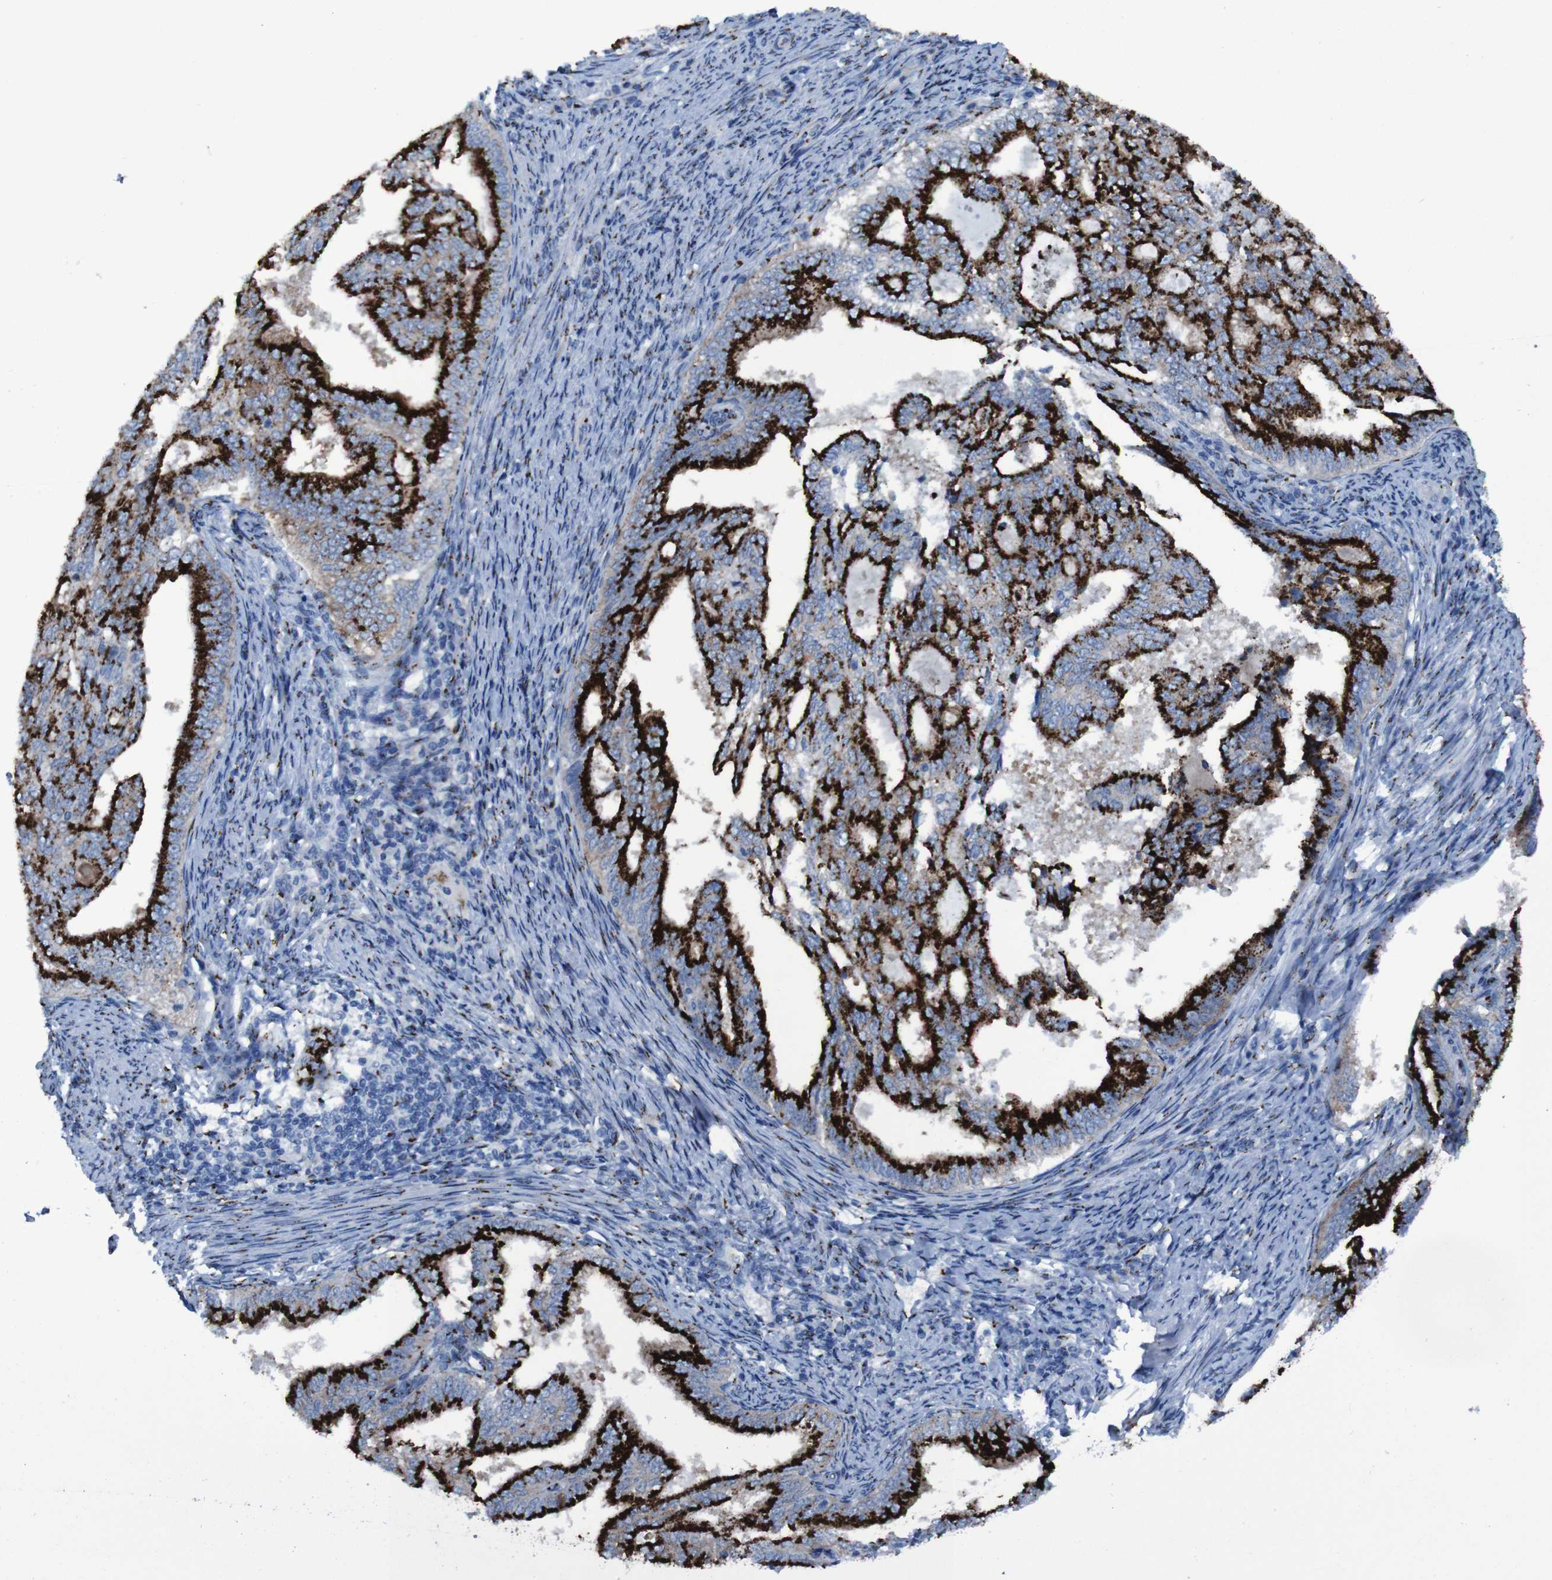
{"staining": {"intensity": "strong", "quantity": ">75%", "location": "cytoplasmic/membranous"}, "tissue": "endometrial cancer", "cell_type": "Tumor cells", "image_type": "cancer", "snomed": [{"axis": "morphology", "description": "Adenocarcinoma, NOS"}, {"axis": "topography", "description": "Endometrium"}], "caption": "A photomicrograph of human adenocarcinoma (endometrial) stained for a protein demonstrates strong cytoplasmic/membranous brown staining in tumor cells.", "gene": "GOLM1", "patient": {"sex": "female", "age": 58}}